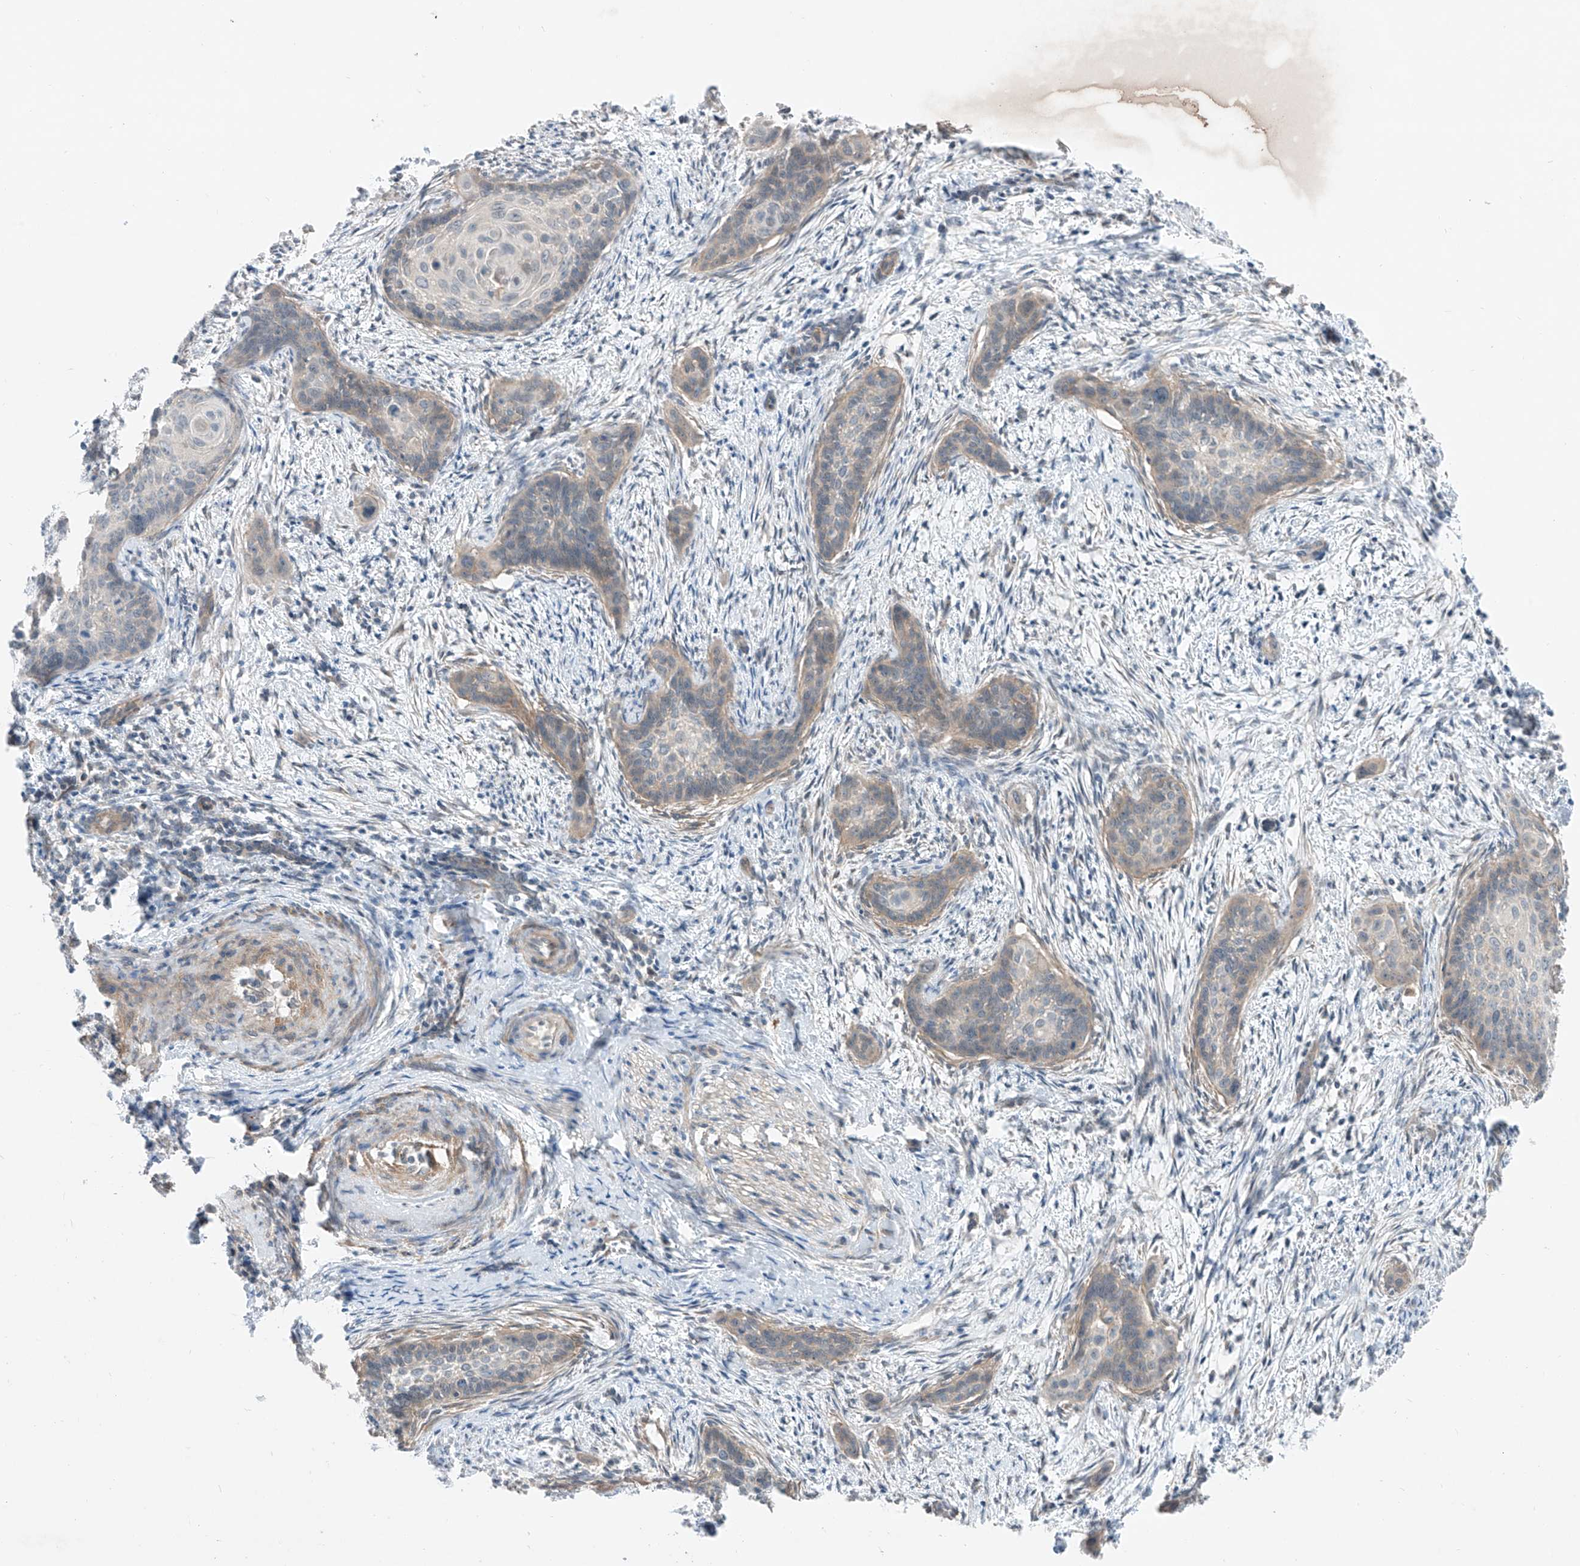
{"staining": {"intensity": "weak", "quantity": "<25%", "location": "cytoplasmic/membranous"}, "tissue": "cervical cancer", "cell_type": "Tumor cells", "image_type": "cancer", "snomed": [{"axis": "morphology", "description": "Squamous cell carcinoma, NOS"}, {"axis": "topography", "description": "Cervix"}], "caption": "Cervical squamous cell carcinoma stained for a protein using immunohistochemistry exhibits no staining tumor cells.", "gene": "ABLIM2", "patient": {"sex": "female", "age": 33}}